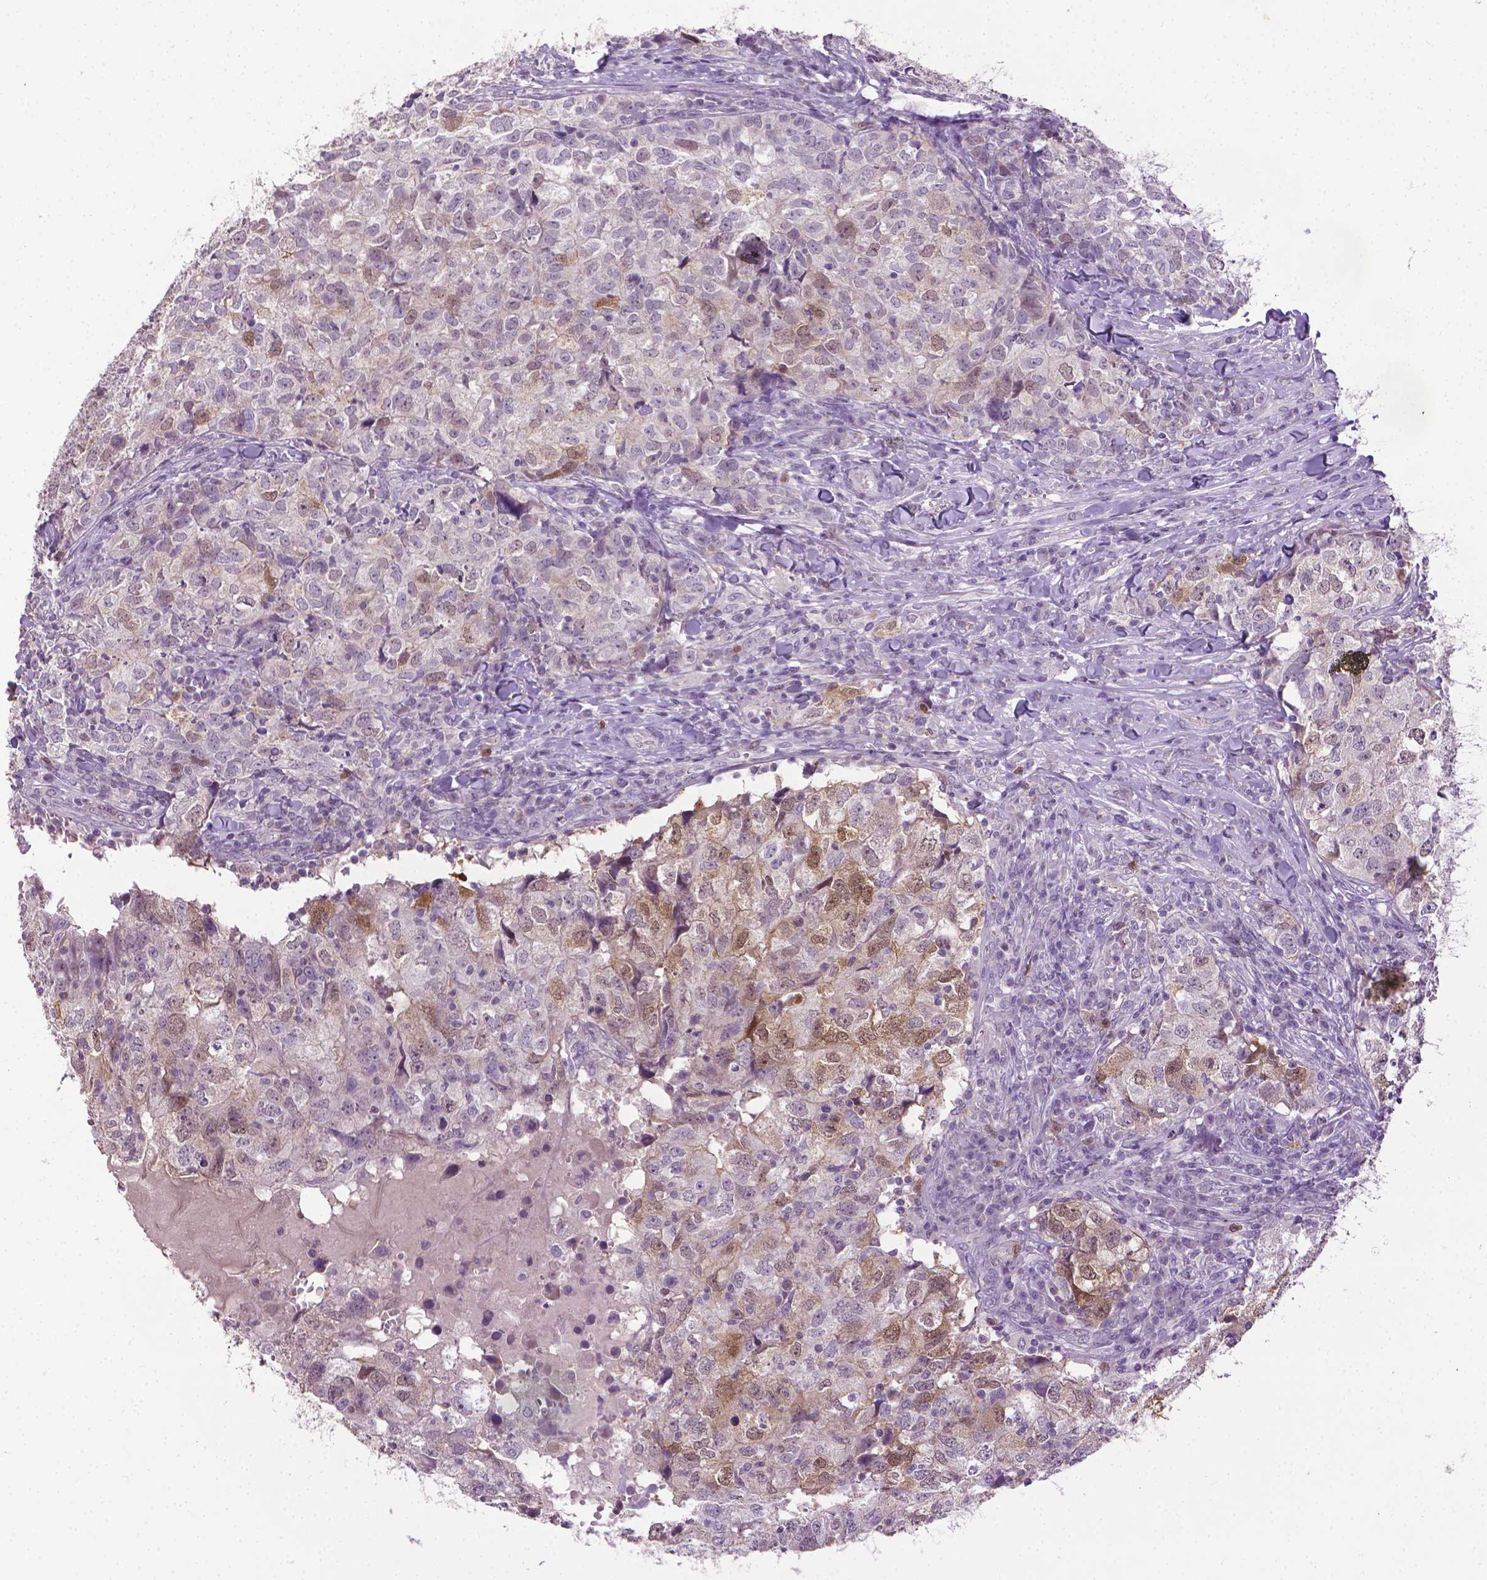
{"staining": {"intensity": "weak", "quantity": "<25%", "location": "cytoplasmic/membranous,nuclear"}, "tissue": "breast cancer", "cell_type": "Tumor cells", "image_type": "cancer", "snomed": [{"axis": "morphology", "description": "Duct carcinoma"}, {"axis": "topography", "description": "Breast"}], "caption": "The micrograph displays no significant staining in tumor cells of breast infiltrating ductal carcinoma. (Brightfield microscopy of DAB (3,3'-diaminobenzidine) immunohistochemistry at high magnification).", "gene": "CDKN2D", "patient": {"sex": "female", "age": 30}}